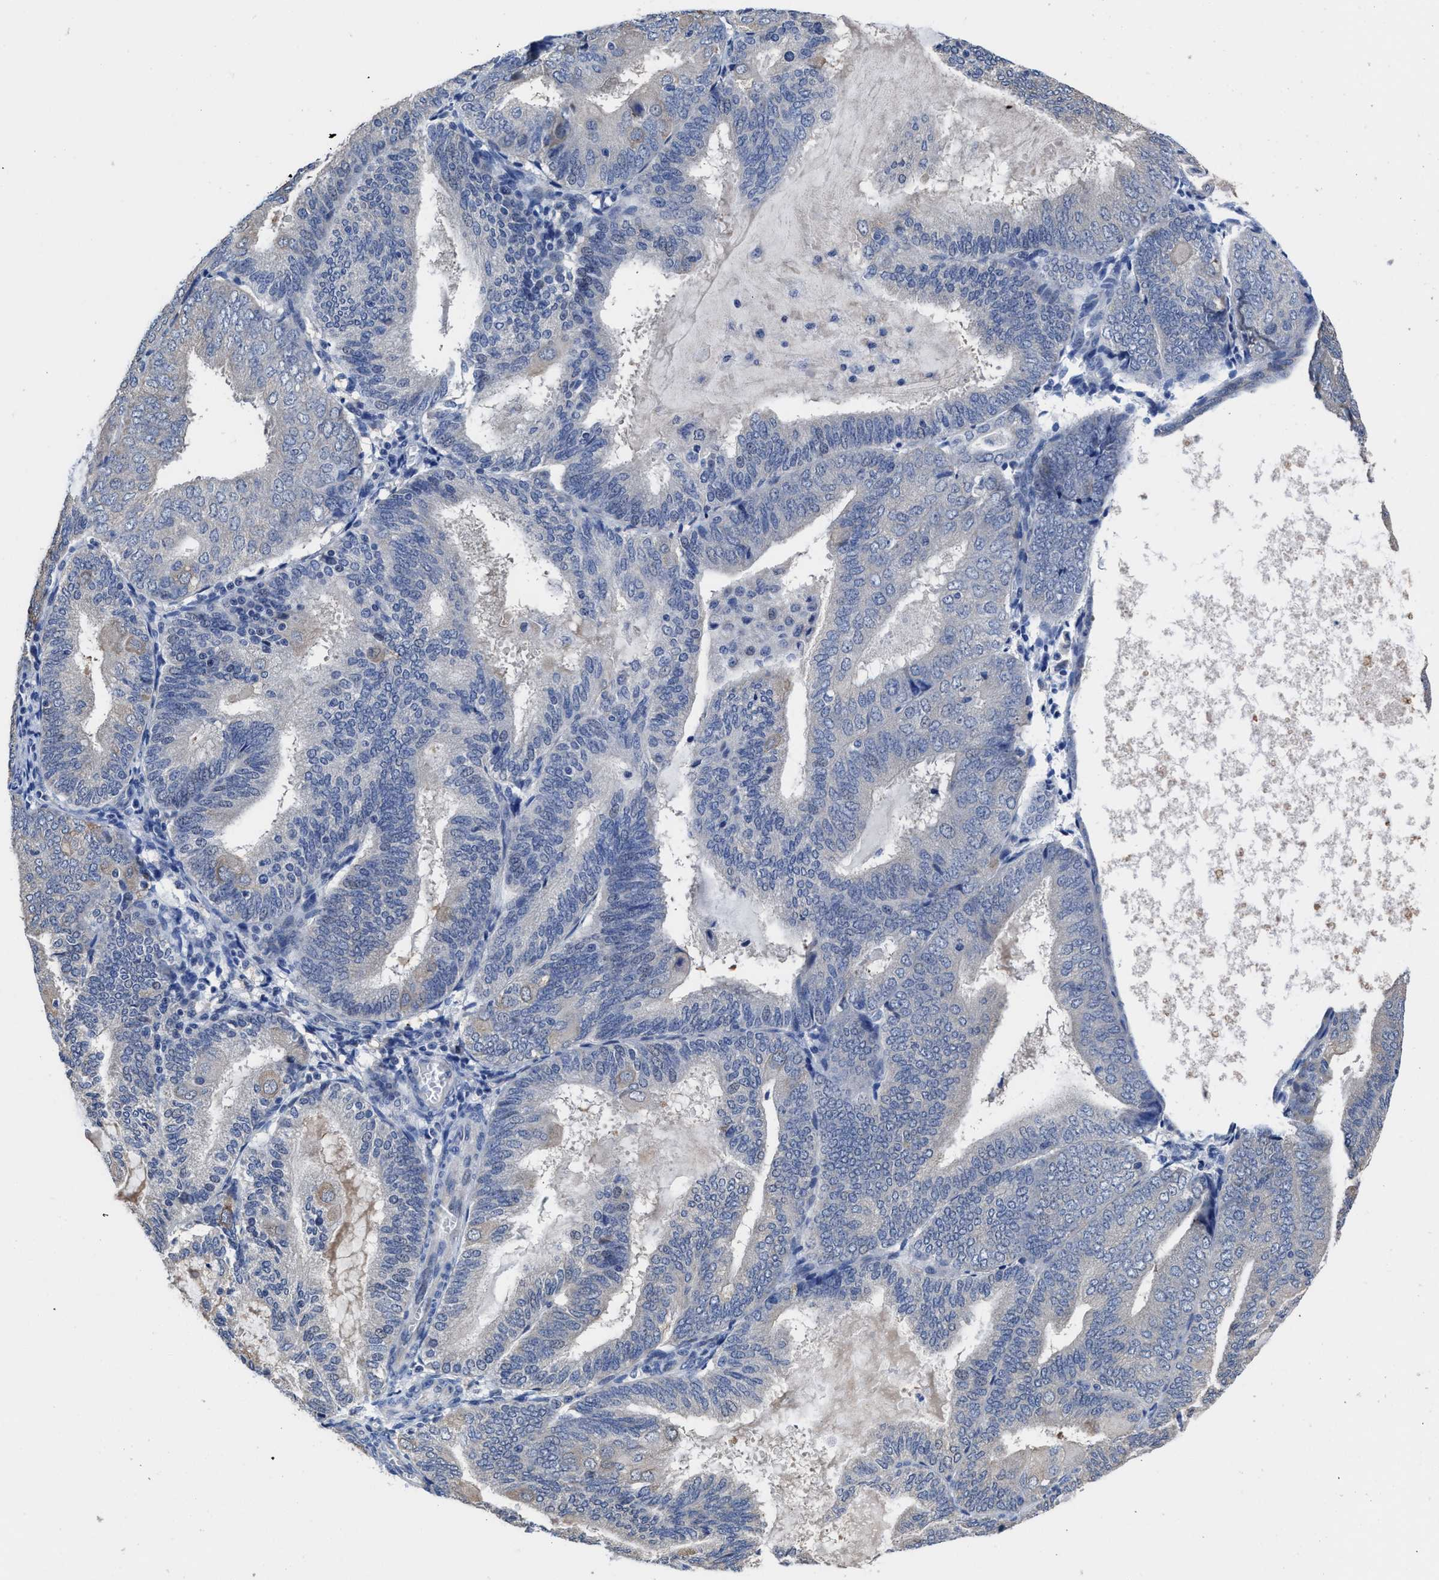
{"staining": {"intensity": "negative", "quantity": "none", "location": "none"}, "tissue": "endometrial cancer", "cell_type": "Tumor cells", "image_type": "cancer", "snomed": [{"axis": "morphology", "description": "Adenocarcinoma, NOS"}, {"axis": "topography", "description": "Endometrium"}], "caption": "A photomicrograph of adenocarcinoma (endometrial) stained for a protein shows no brown staining in tumor cells.", "gene": "HOOK1", "patient": {"sex": "female", "age": 81}}